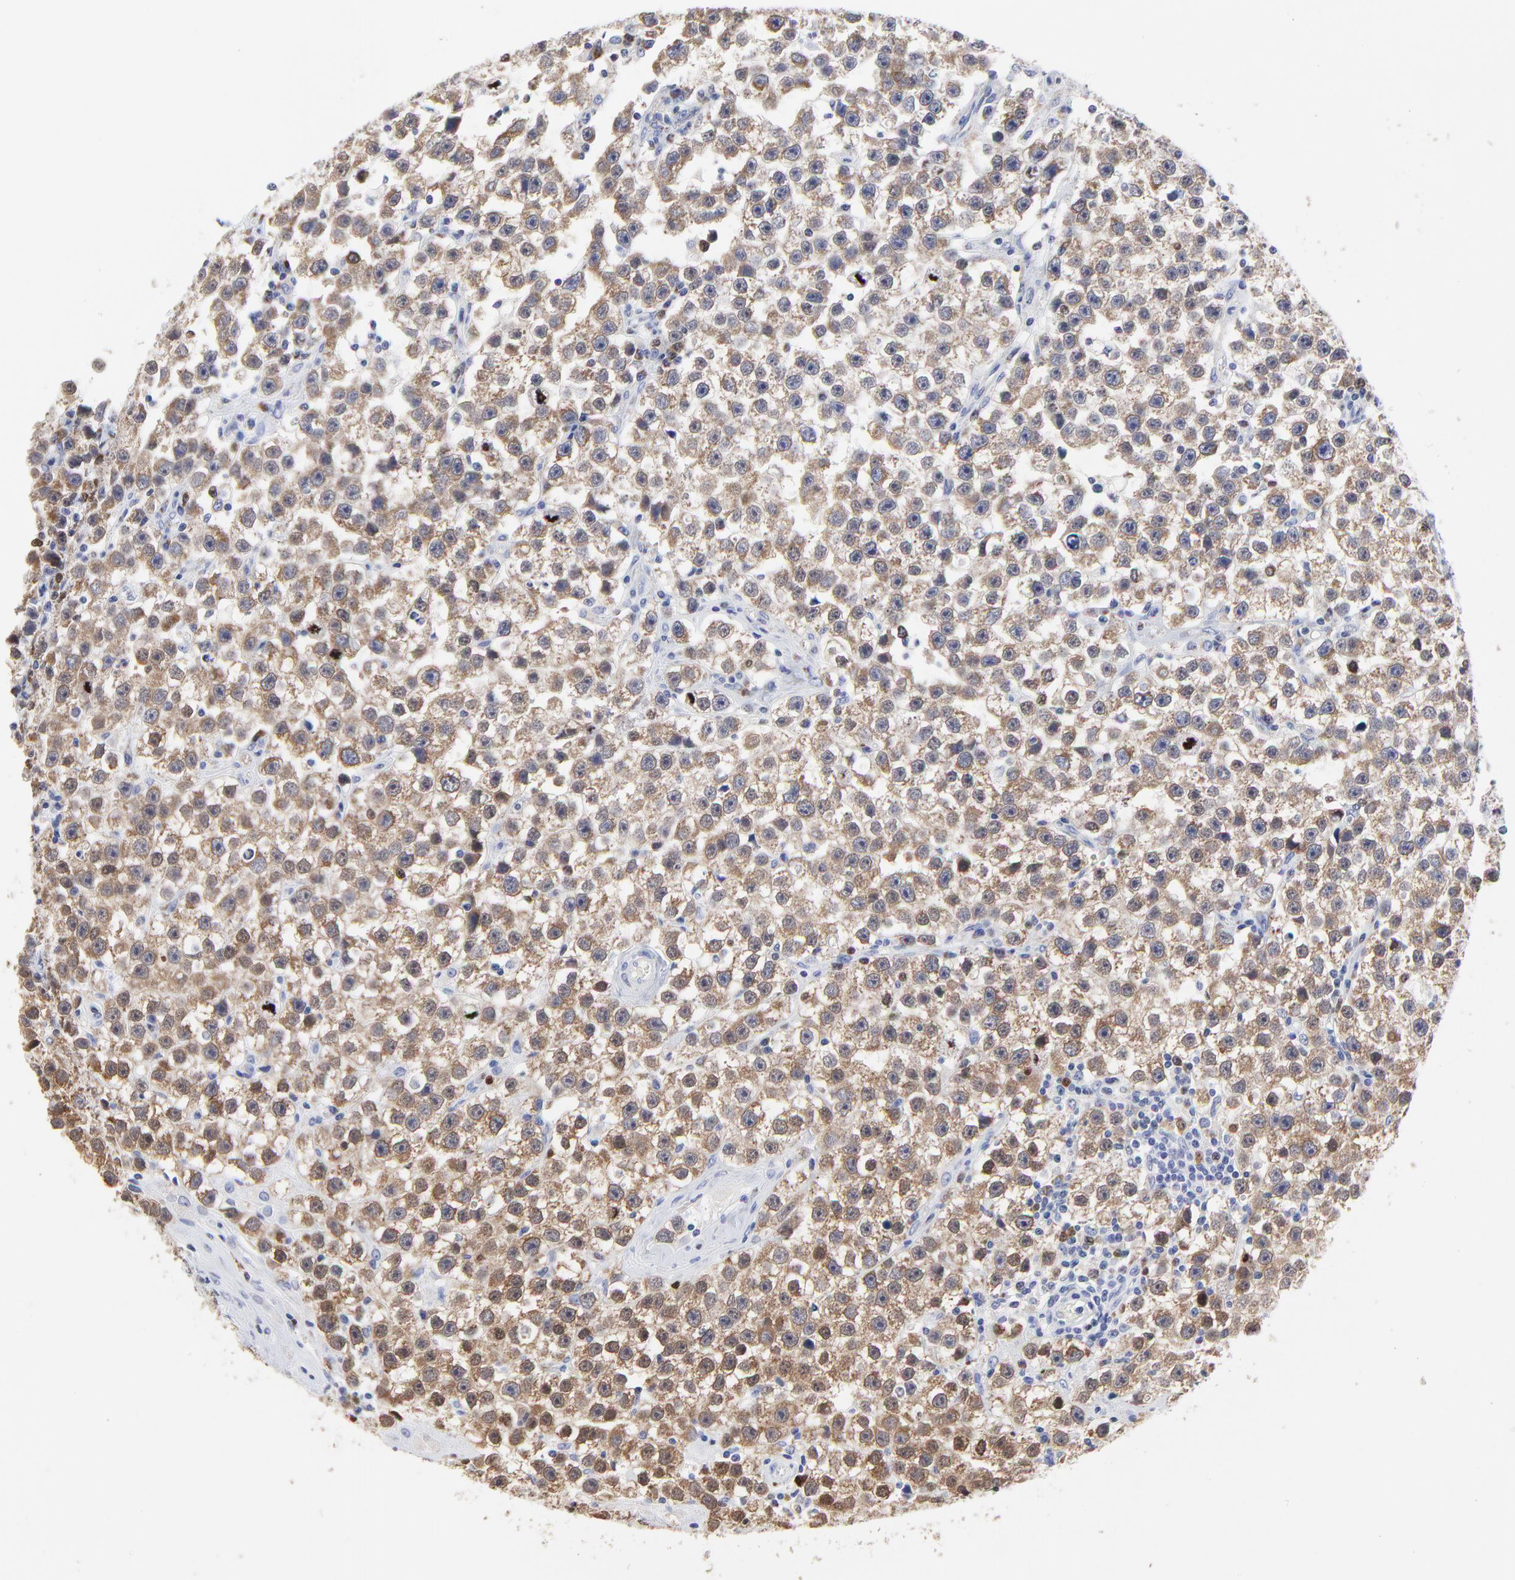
{"staining": {"intensity": "moderate", "quantity": ">75%", "location": "cytoplasmic/membranous"}, "tissue": "testis cancer", "cell_type": "Tumor cells", "image_type": "cancer", "snomed": [{"axis": "morphology", "description": "Seminoma, NOS"}, {"axis": "topography", "description": "Testis"}], "caption": "Immunohistochemical staining of testis cancer (seminoma) exhibits medium levels of moderate cytoplasmic/membranous protein staining in about >75% of tumor cells.", "gene": "NCAPH", "patient": {"sex": "male", "age": 32}}